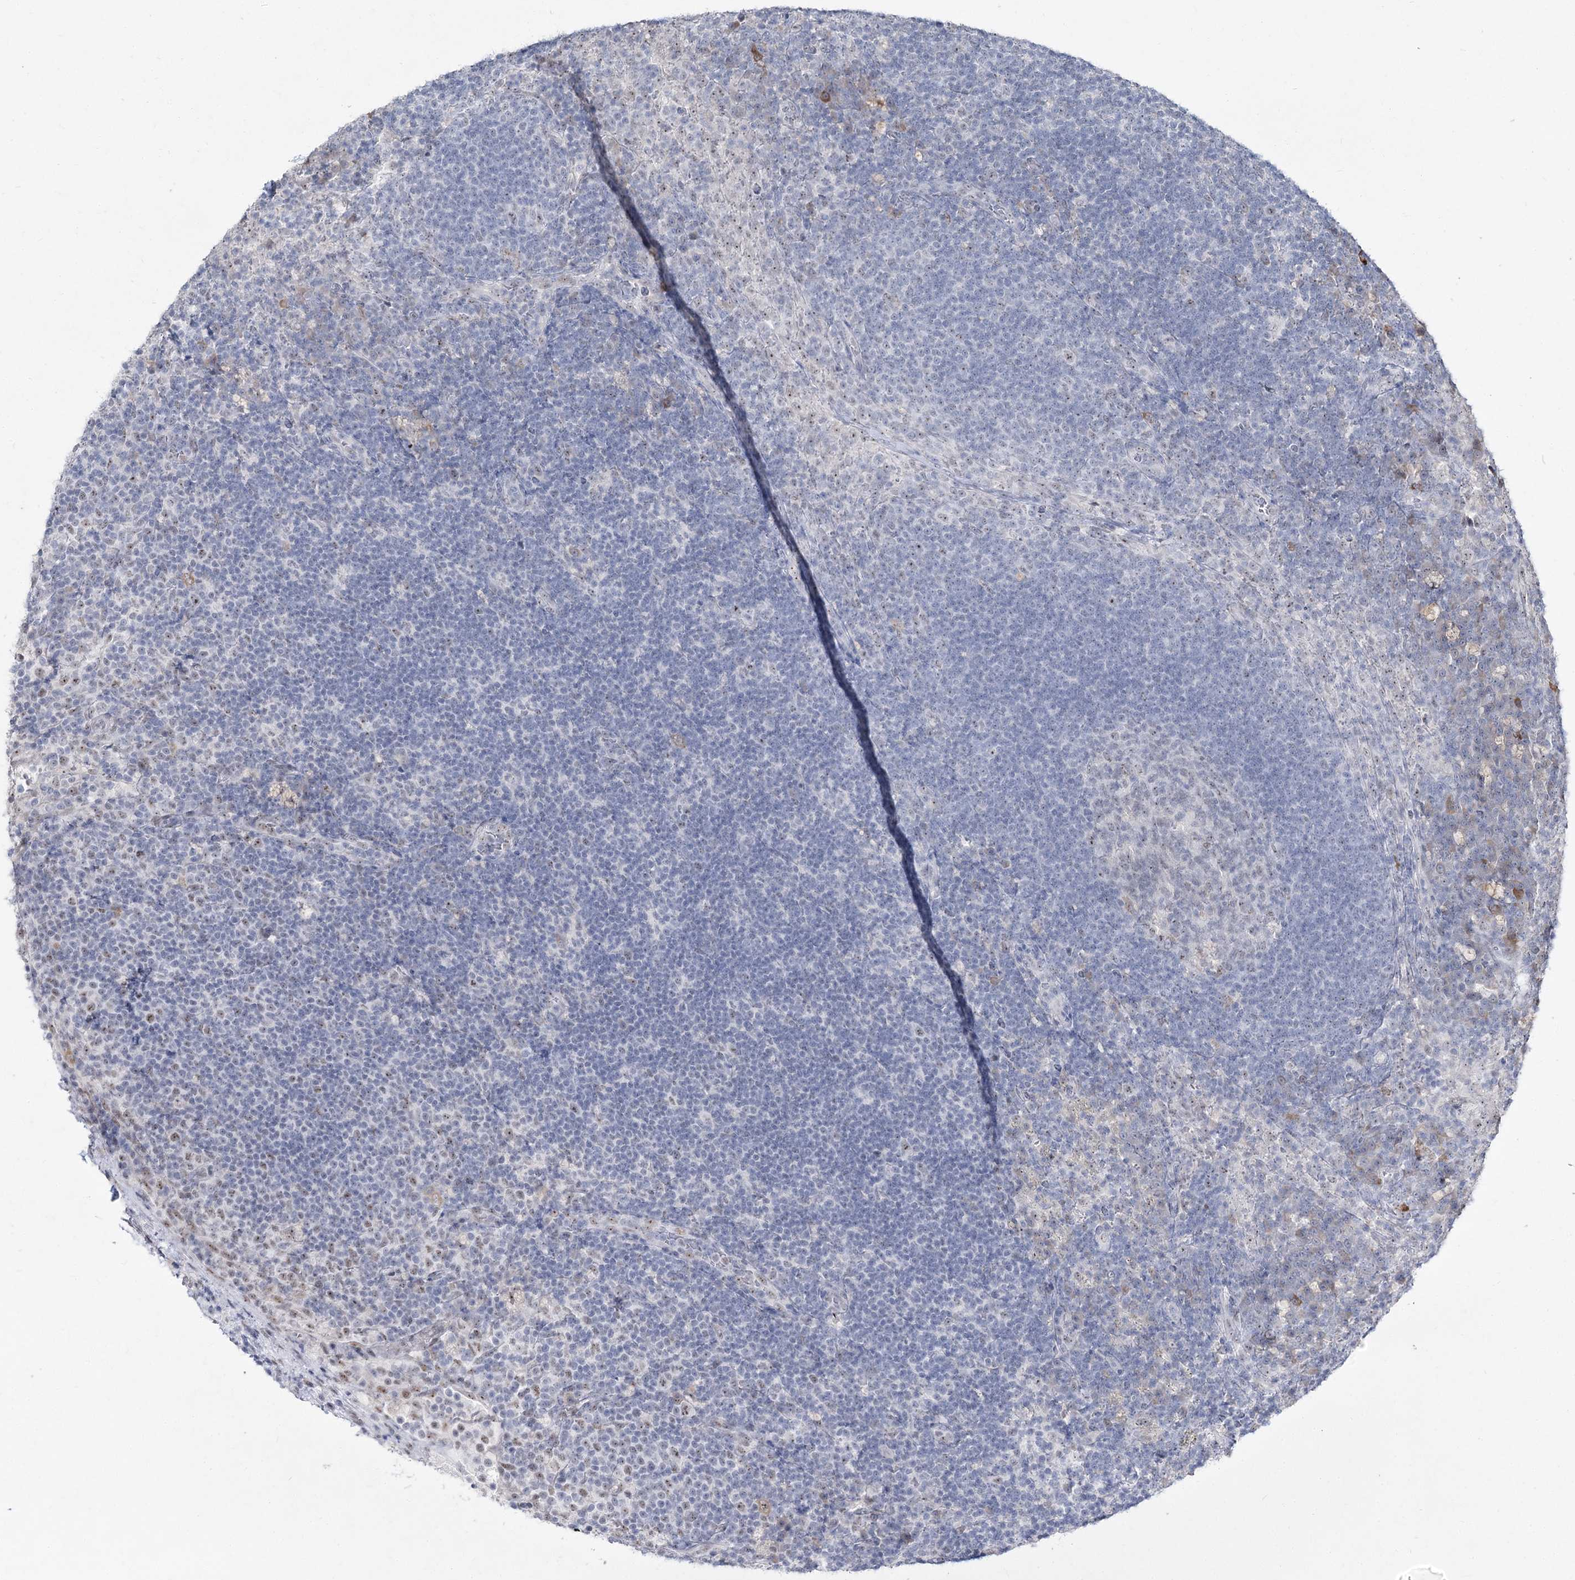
{"staining": {"intensity": "negative", "quantity": "none", "location": "none"}, "tissue": "lymph node", "cell_type": "Germinal center cells", "image_type": "normal", "snomed": [{"axis": "morphology", "description": "Normal tissue, NOS"}, {"axis": "topography", "description": "Lymph node"}], "caption": "Immunohistochemical staining of benign human lymph node reveals no significant positivity in germinal center cells. (DAB immunohistochemistry (IHC), high magnification).", "gene": "DDX50", "patient": {"sex": "female", "age": 70}}